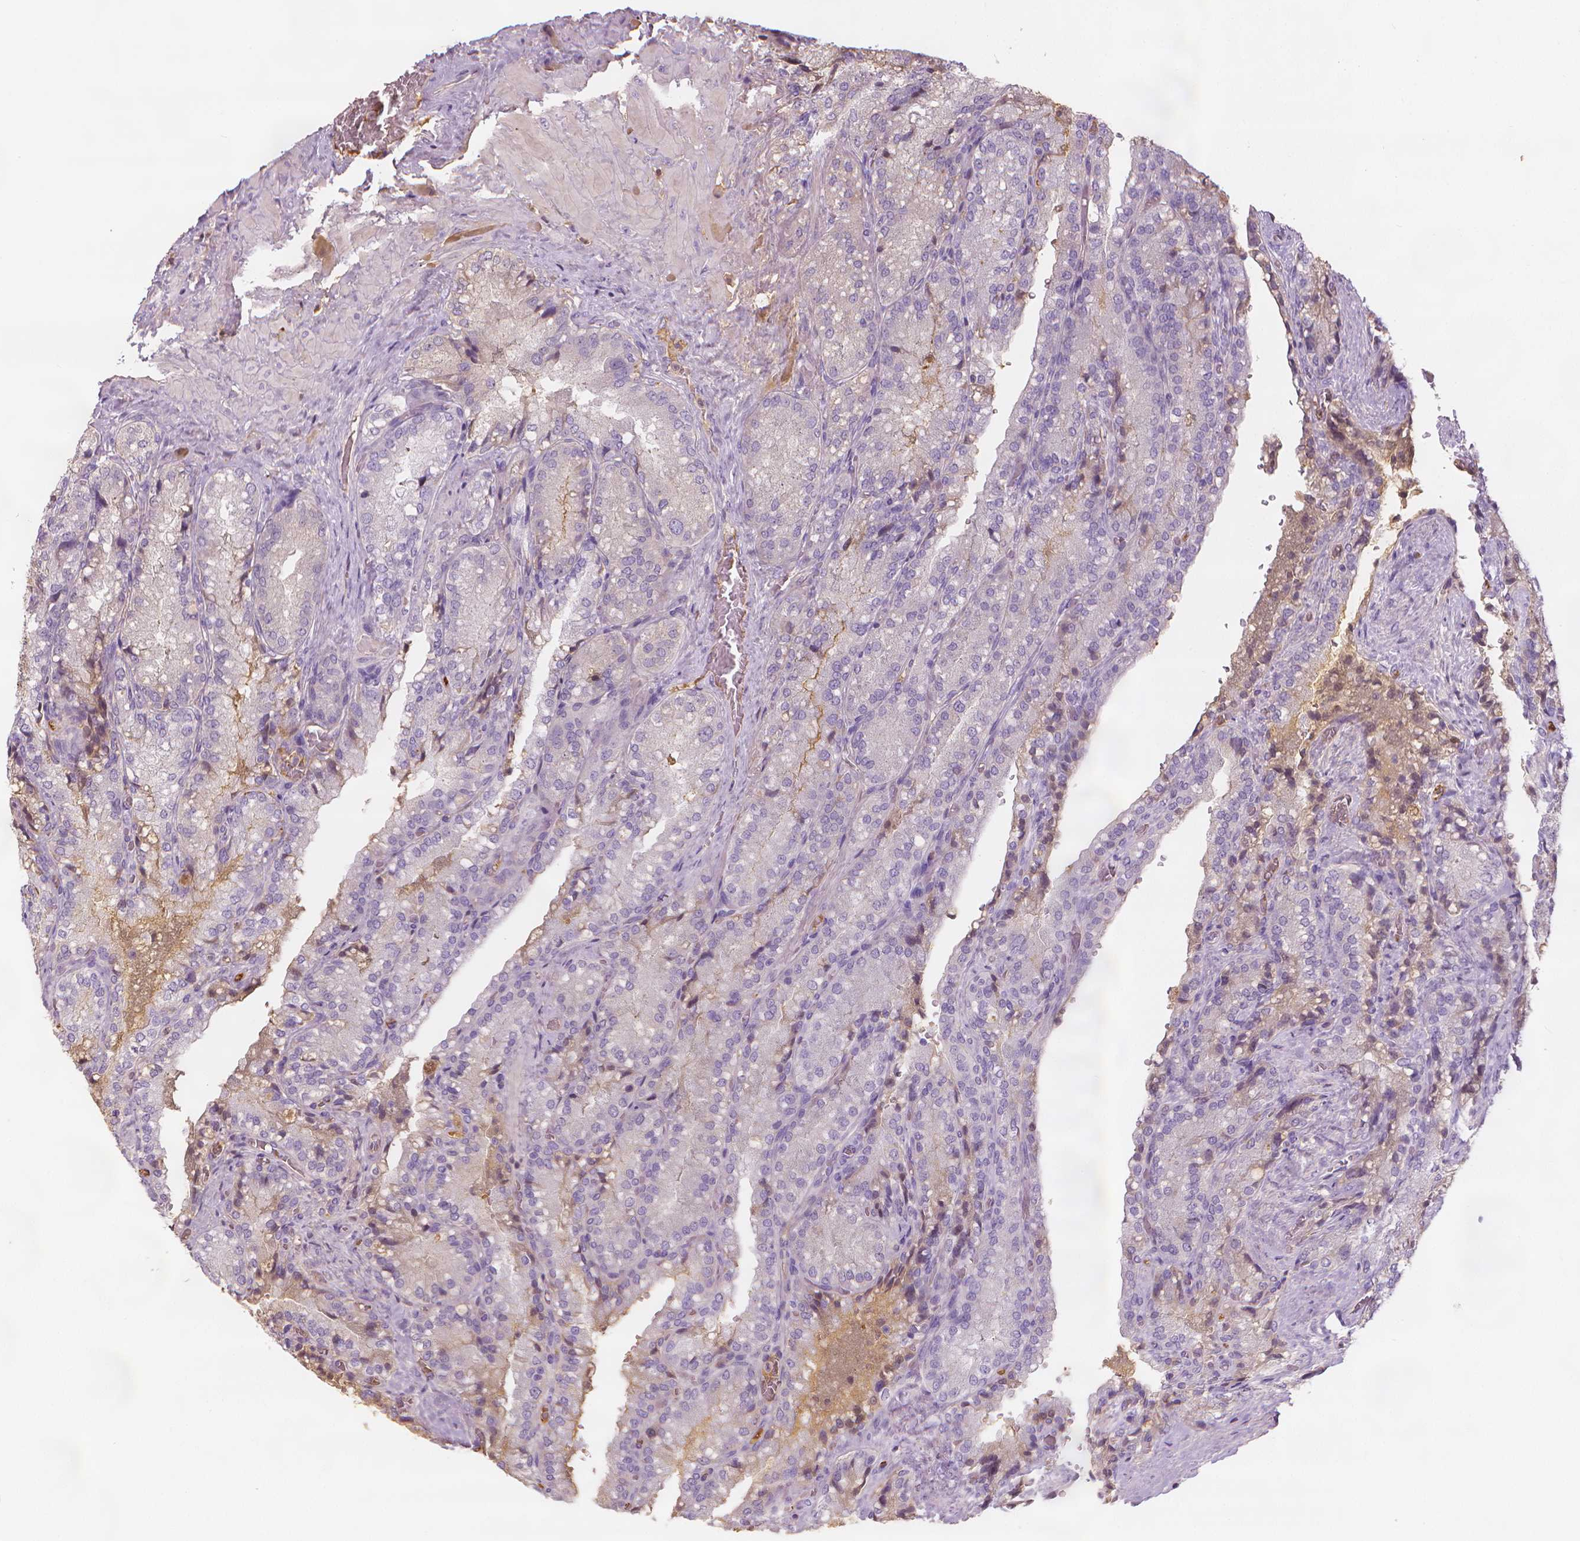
{"staining": {"intensity": "moderate", "quantity": "<25%", "location": "cytoplasmic/membranous"}, "tissue": "seminal vesicle", "cell_type": "Glandular cells", "image_type": "normal", "snomed": [{"axis": "morphology", "description": "Normal tissue, NOS"}, {"axis": "topography", "description": "Seminal veicle"}], "caption": "Immunohistochemical staining of normal human seminal vesicle displays moderate cytoplasmic/membranous protein staining in approximately <25% of glandular cells. (Brightfield microscopy of DAB IHC at high magnification).", "gene": "APOA4", "patient": {"sex": "male", "age": 57}}